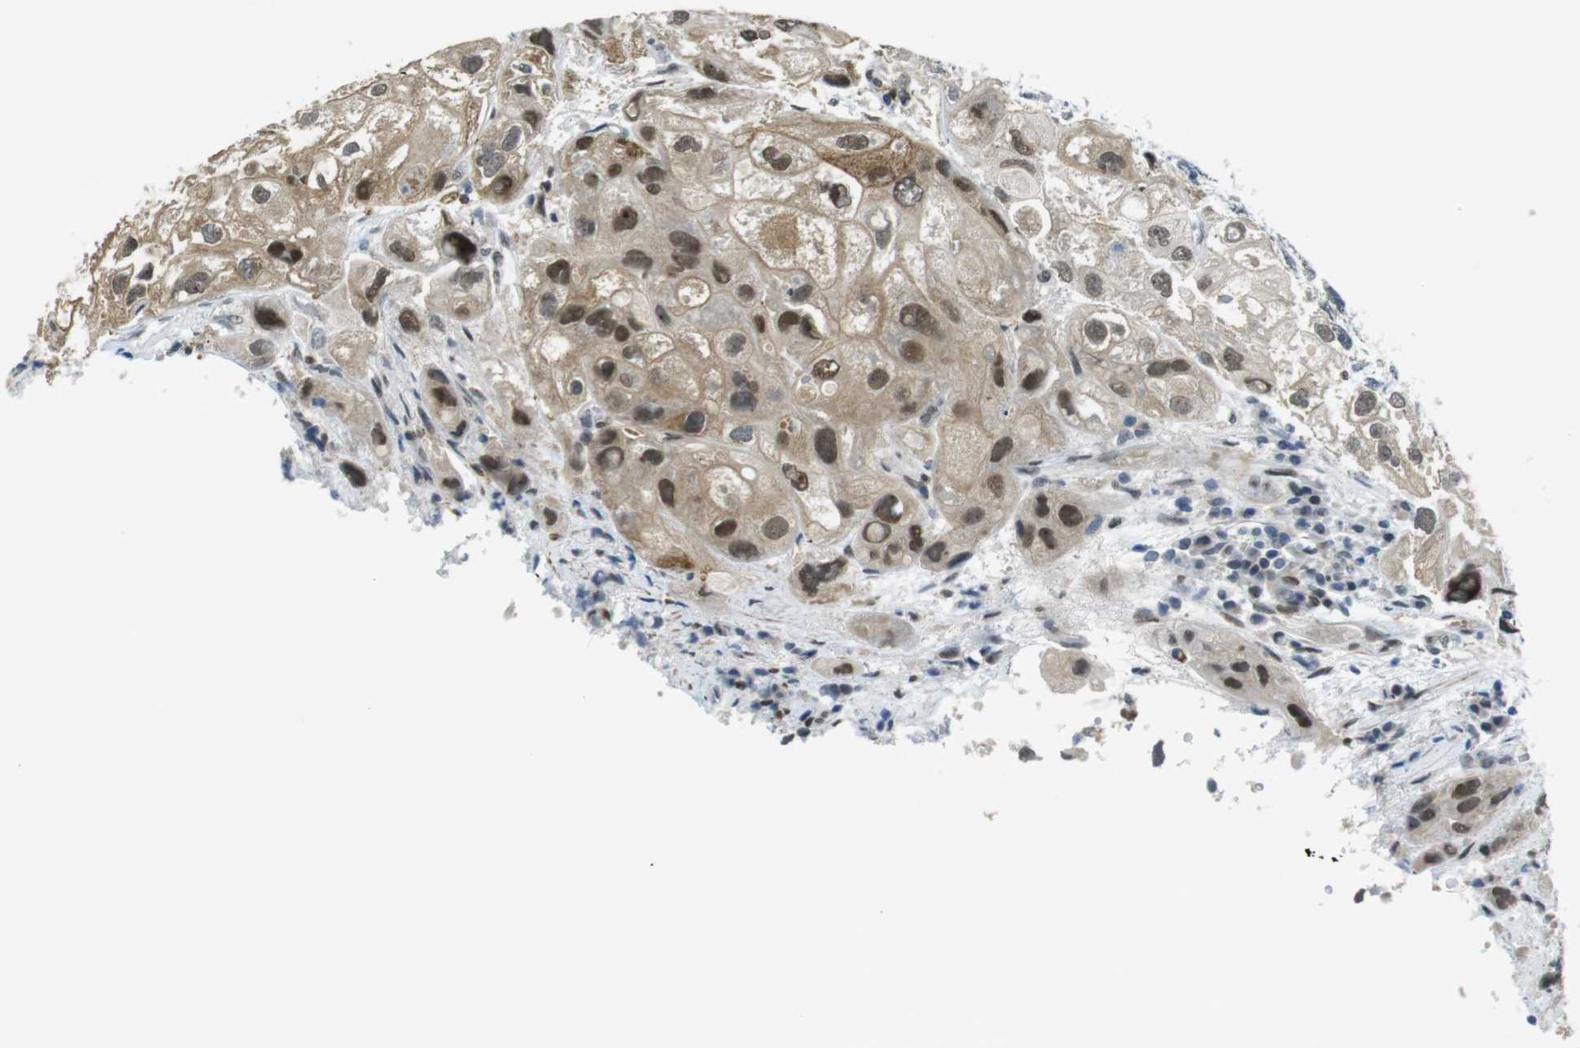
{"staining": {"intensity": "moderate", "quantity": "25%-75%", "location": "cytoplasmic/membranous,nuclear"}, "tissue": "urothelial cancer", "cell_type": "Tumor cells", "image_type": "cancer", "snomed": [{"axis": "morphology", "description": "Urothelial carcinoma, High grade"}, {"axis": "topography", "description": "Urinary bladder"}], "caption": "Moderate cytoplasmic/membranous and nuclear expression is appreciated in about 25%-75% of tumor cells in urothelial cancer.", "gene": "USP7", "patient": {"sex": "female", "age": 64}}